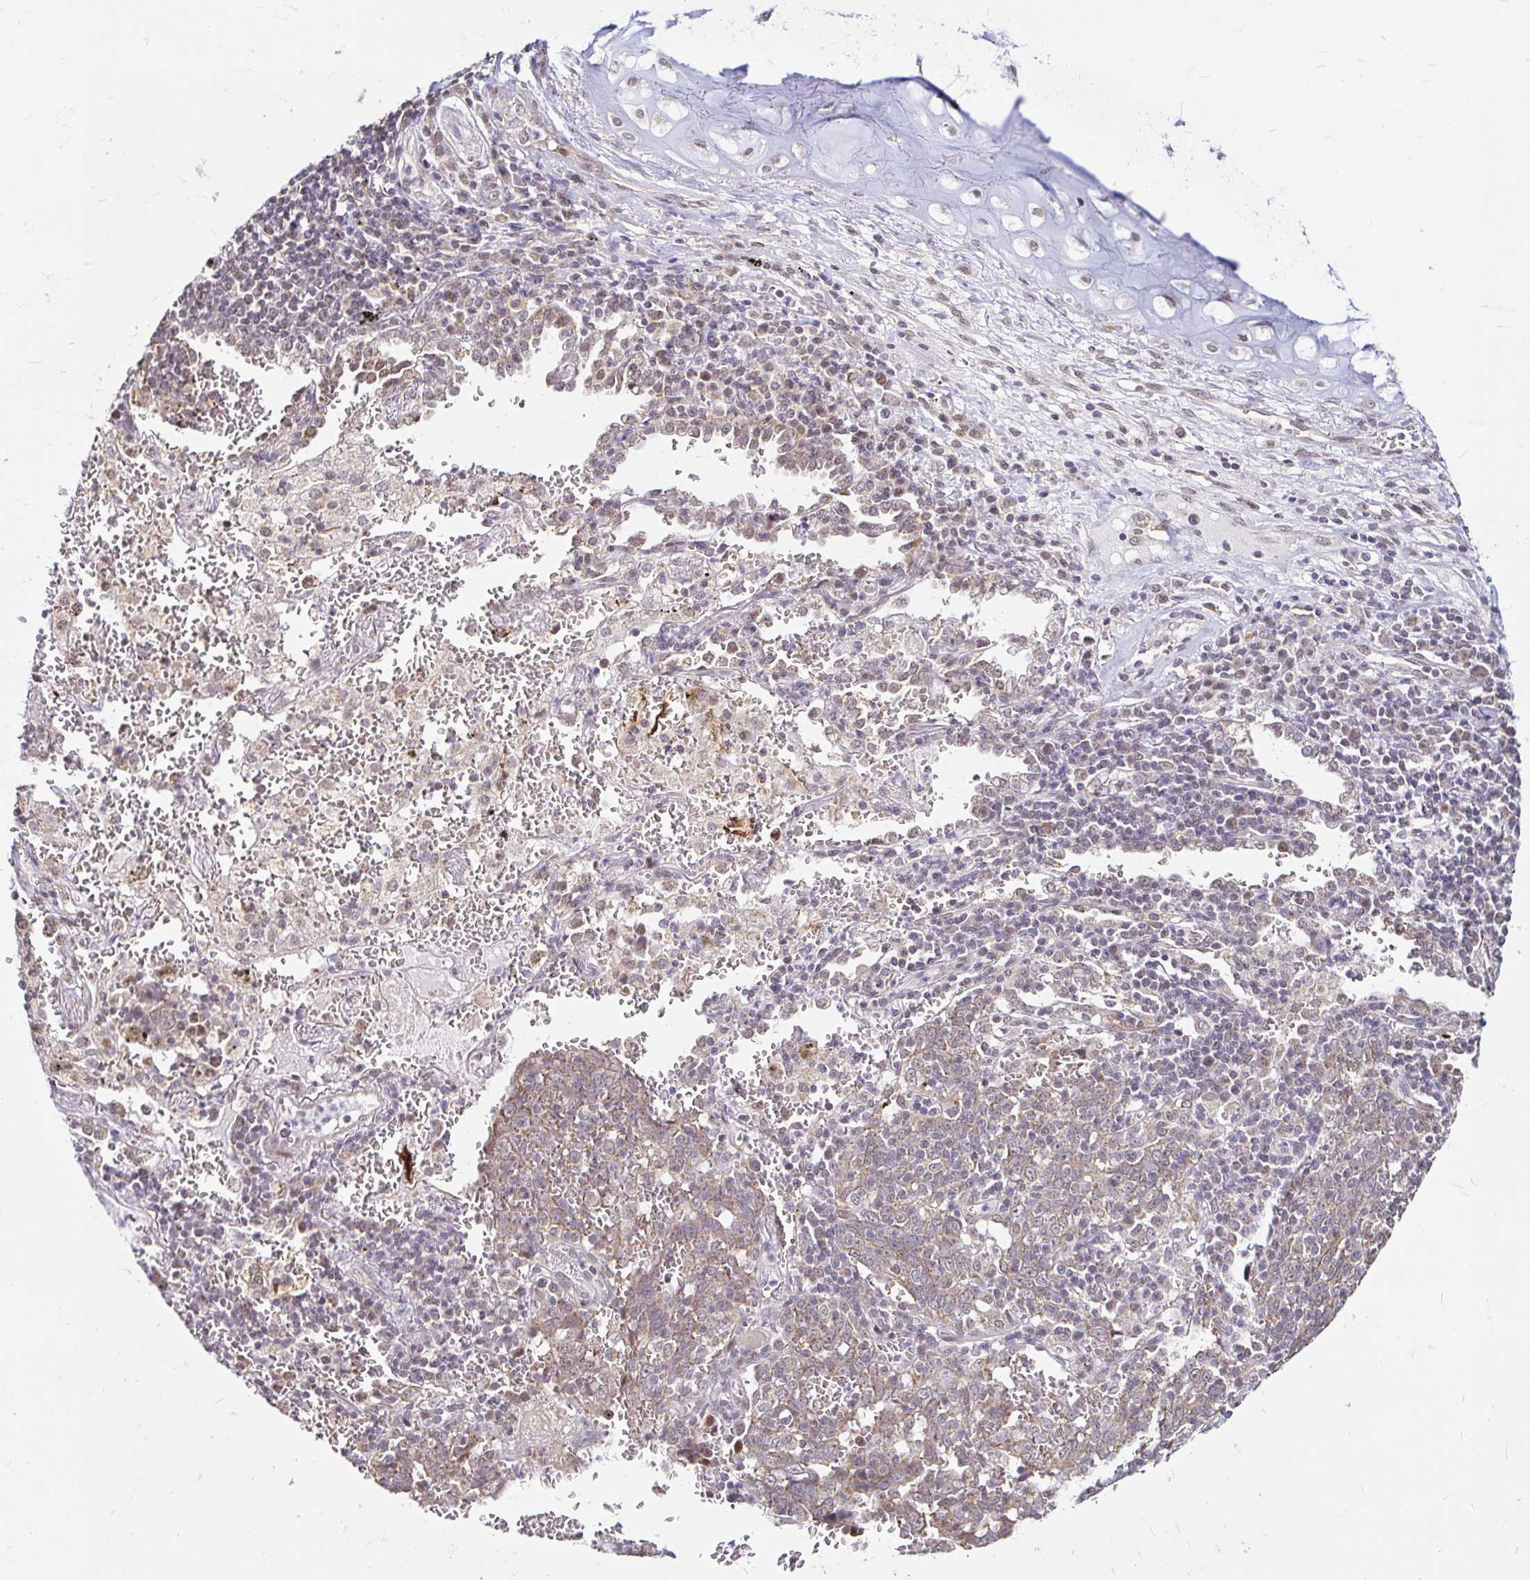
{"staining": {"intensity": "moderate", "quantity": ">75%", "location": "cytoplasmic/membranous"}, "tissue": "lung cancer", "cell_type": "Tumor cells", "image_type": "cancer", "snomed": [{"axis": "morphology", "description": "Squamous cell carcinoma, NOS"}, {"axis": "topography", "description": "Lung"}], "caption": "IHC (DAB (3,3'-diaminobenzidine)) staining of lung cancer (squamous cell carcinoma) reveals moderate cytoplasmic/membranous protein staining in about >75% of tumor cells.", "gene": "TIMM50", "patient": {"sex": "female", "age": 72}}